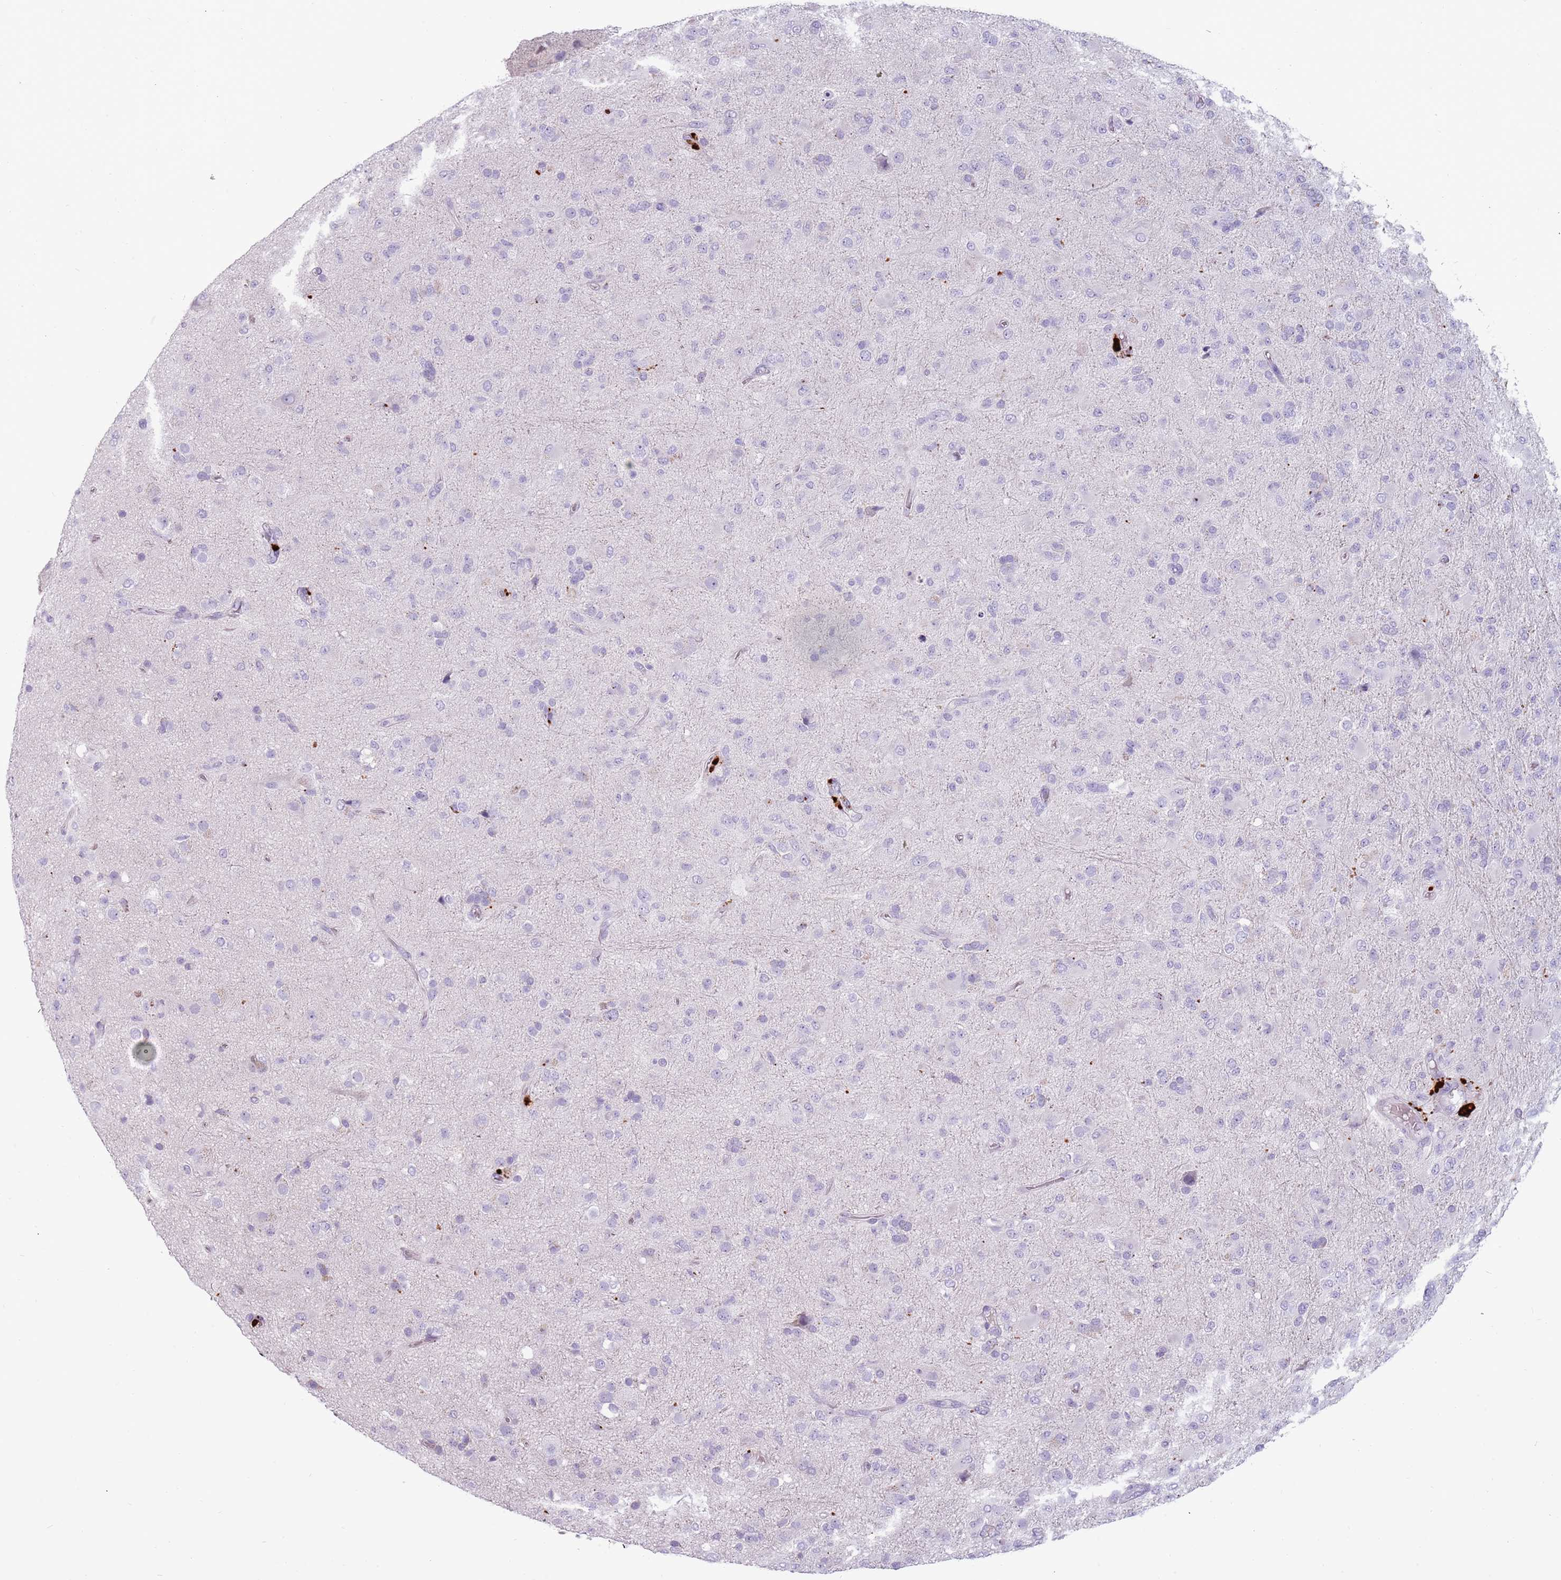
{"staining": {"intensity": "negative", "quantity": "none", "location": "none"}, "tissue": "glioma", "cell_type": "Tumor cells", "image_type": "cancer", "snomed": [{"axis": "morphology", "description": "Glioma, malignant, Low grade"}, {"axis": "topography", "description": "Brain"}], "caption": "A high-resolution histopathology image shows immunohistochemistry staining of low-grade glioma (malignant), which demonstrates no significant positivity in tumor cells. Brightfield microscopy of immunohistochemistry (IHC) stained with DAB (brown) and hematoxylin (blue), captured at high magnification.", "gene": "NWD2", "patient": {"sex": "male", "age": 65}}